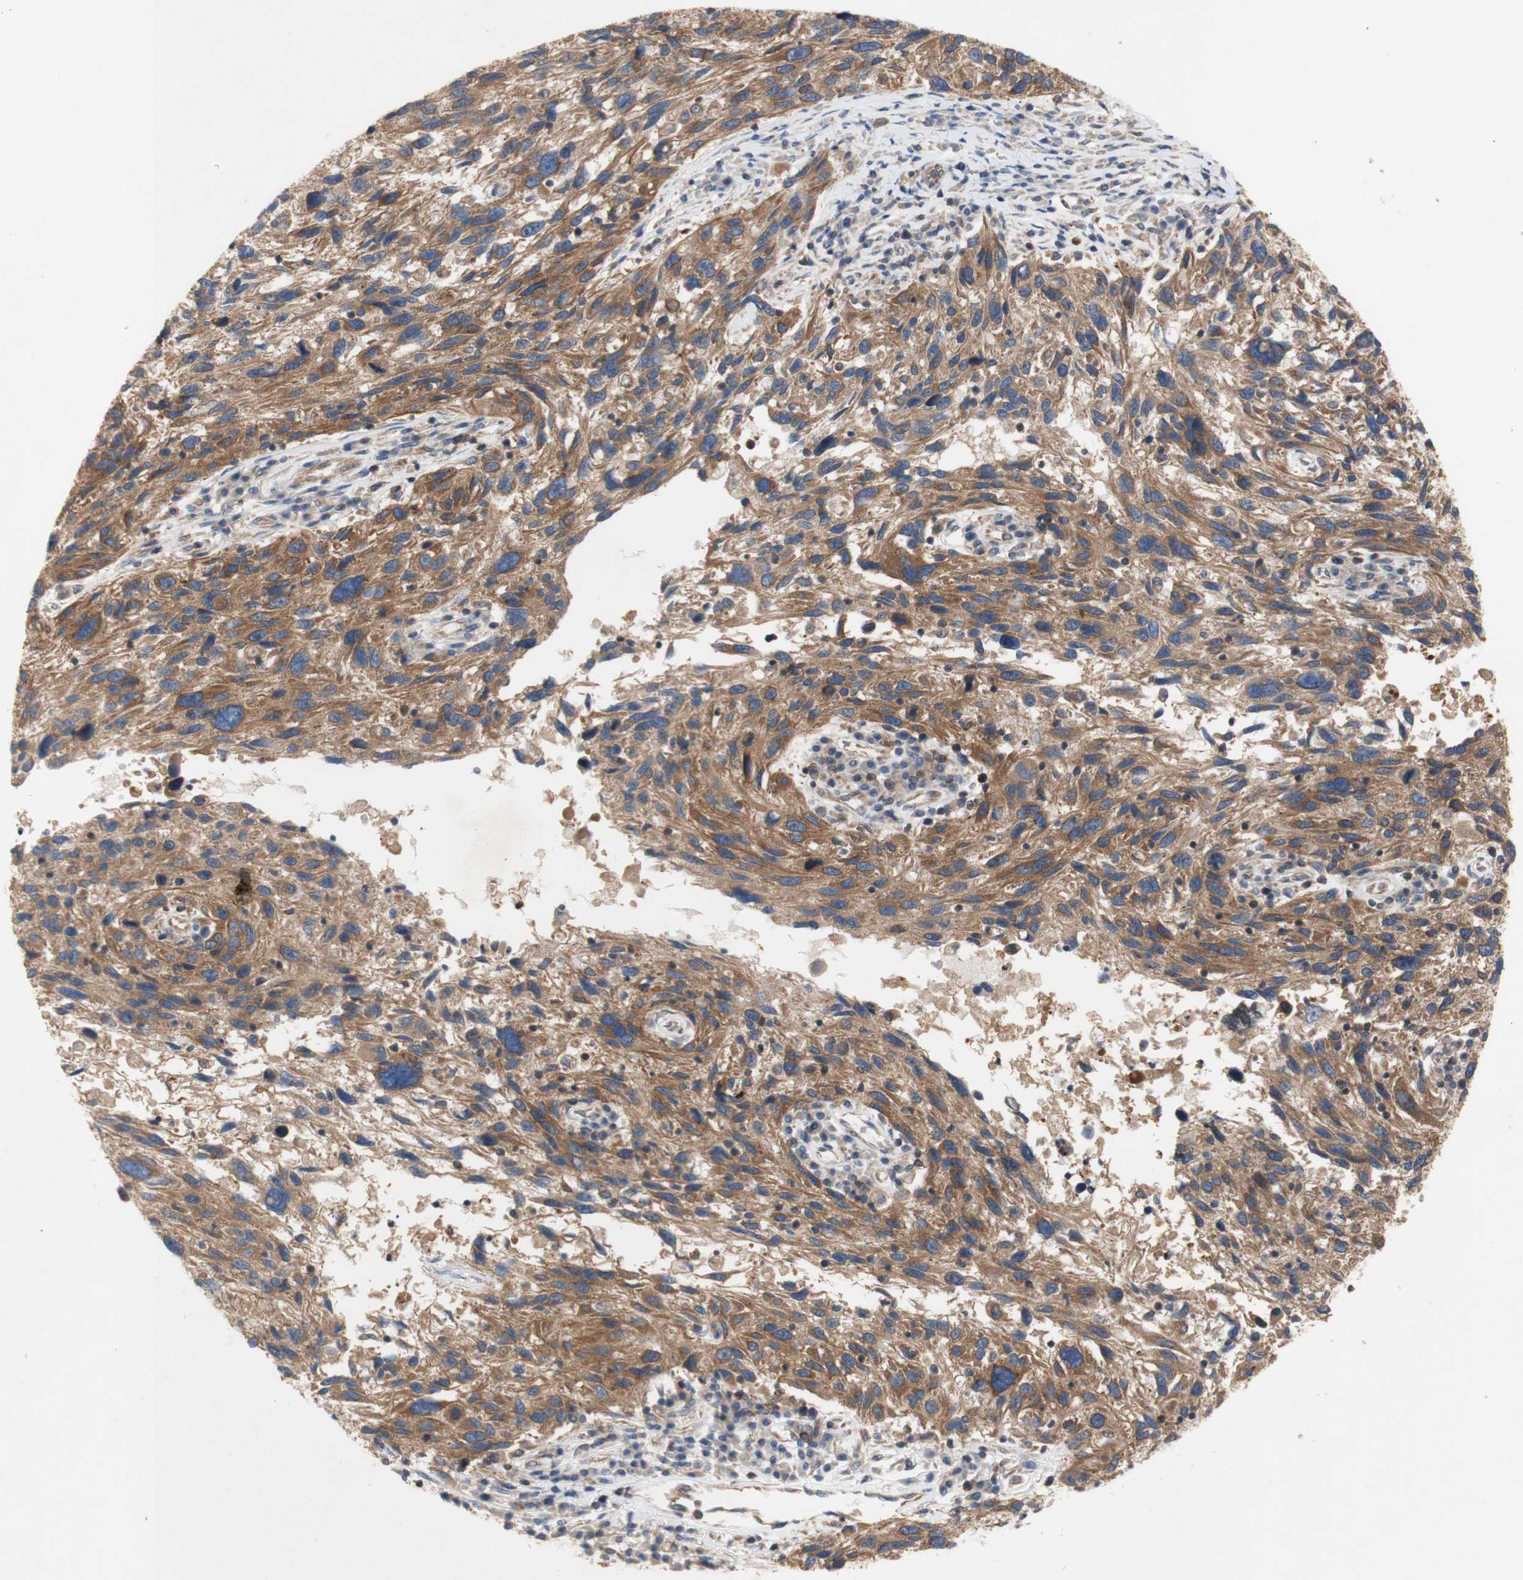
{"staining": {"intensity": "moderate", "quantity": ">75%", "location": "cytoplasmic/membranous"}, "tissue": "melanoma", "cell_type": "Tumor cells", "image_type": "cancer", "snomed": [{"axis": "morphology", "description": "Malignant melanoma, NOS"}, {"axis": "topography", "description": "Skin"}], "caption": "Human malignant melanoma stained with a protein marker exhibits moderate staining in tumor cells.", "gene": "IKBKG", "patient": {"sex": "male", "age": 53}}